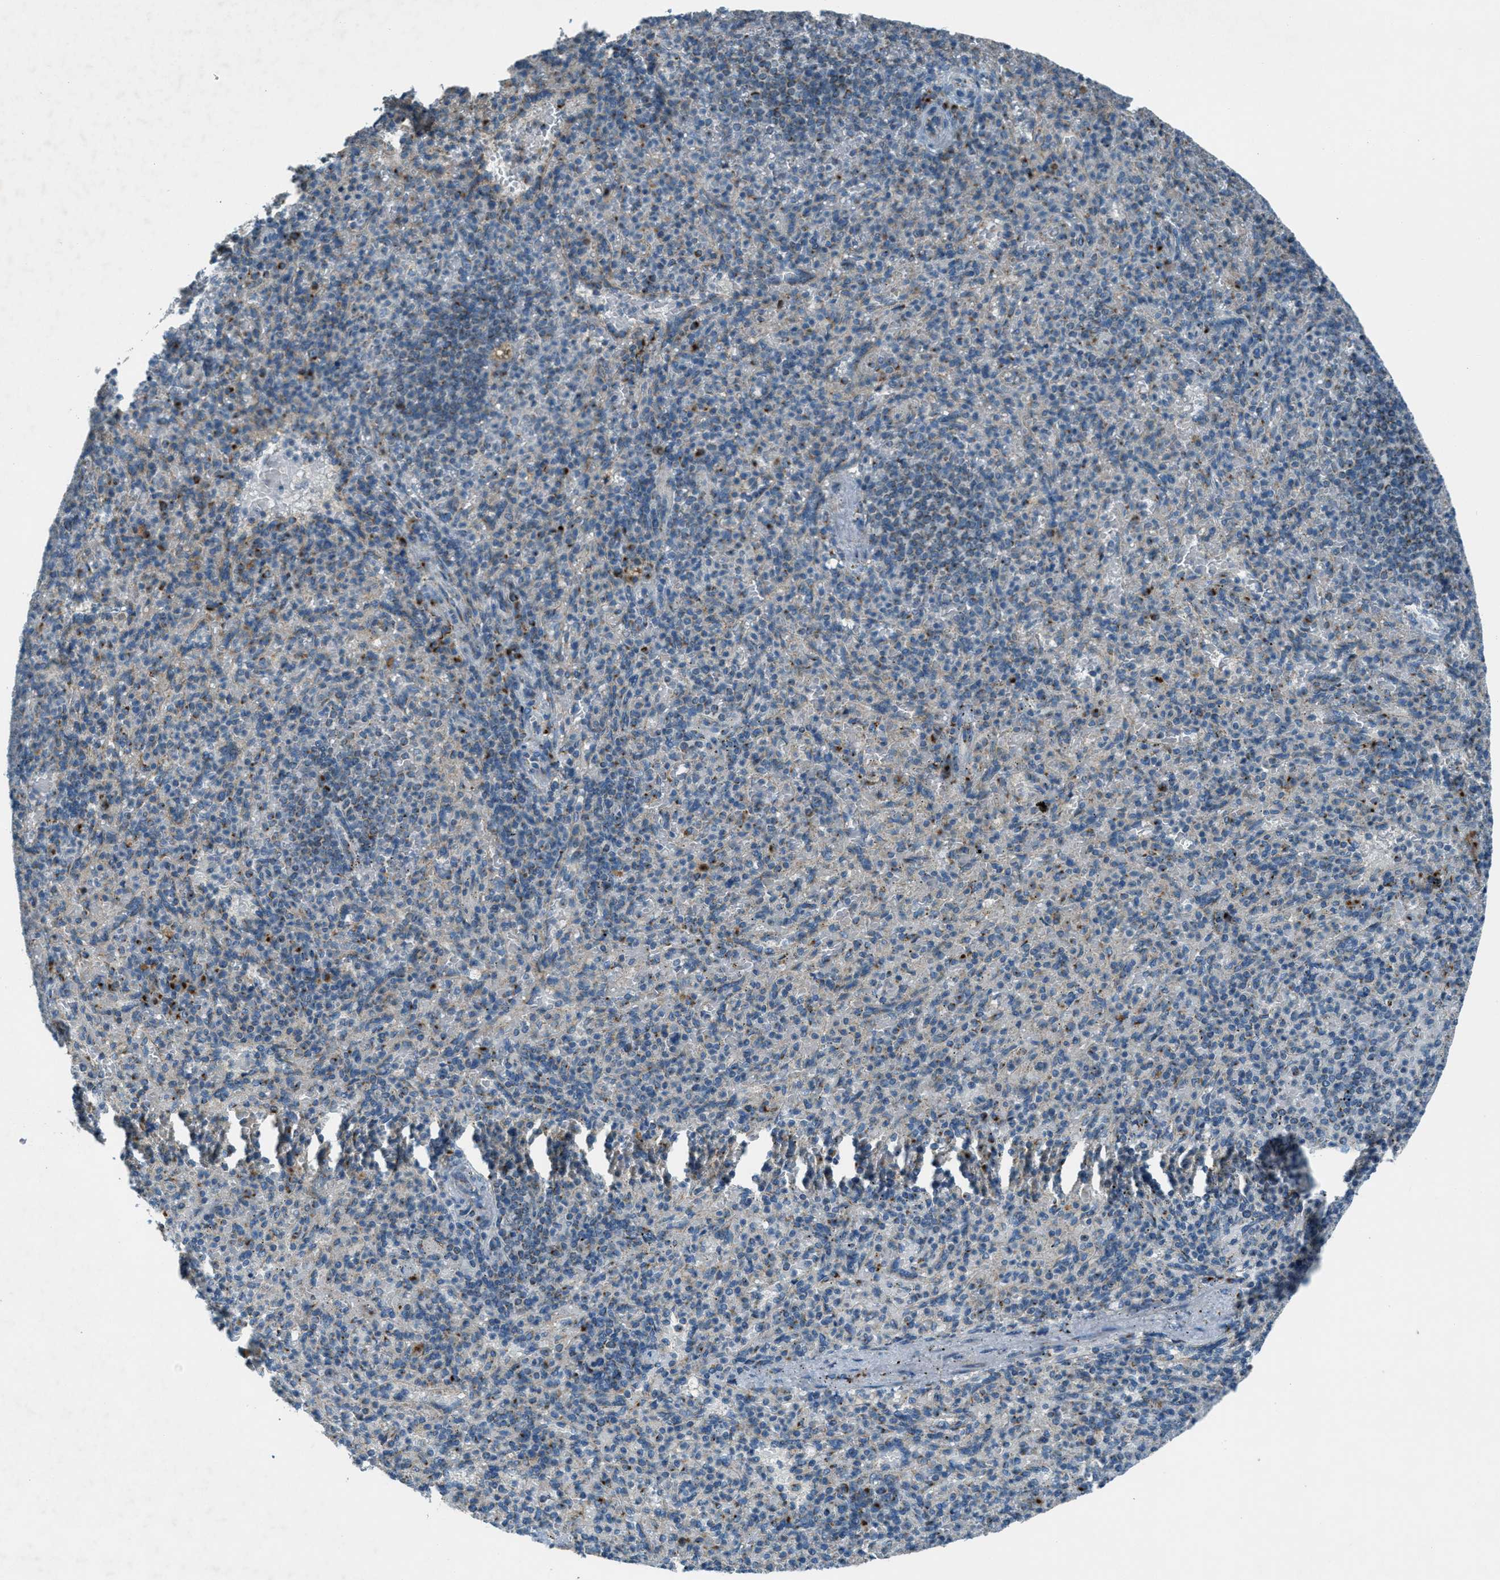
{"staining": {"intensity": "weak", "quantity": ">75%", "location": "cytoplasmic/membranous"}, "tissue": "spleen", "cell_type": "Cells in red pulp", "image_type": "normal", "snomed": [{"axis": "morphology", "description": "Normal tissue, NOS"}, {"axis": "topography", "description": "Spleen"}], "caption": "Immunohistochemistry (IHC) histopathology image of normal spleen: human spleen stained using IHC shows low levels of weak protein expression localized specifically in the cytoplasmic/membranous of cells in red pulp, appearing as a cytoplasmic/membranous brown color.", "gene": "BCKDK", "patient": {"sex": "female", "age": 74}}